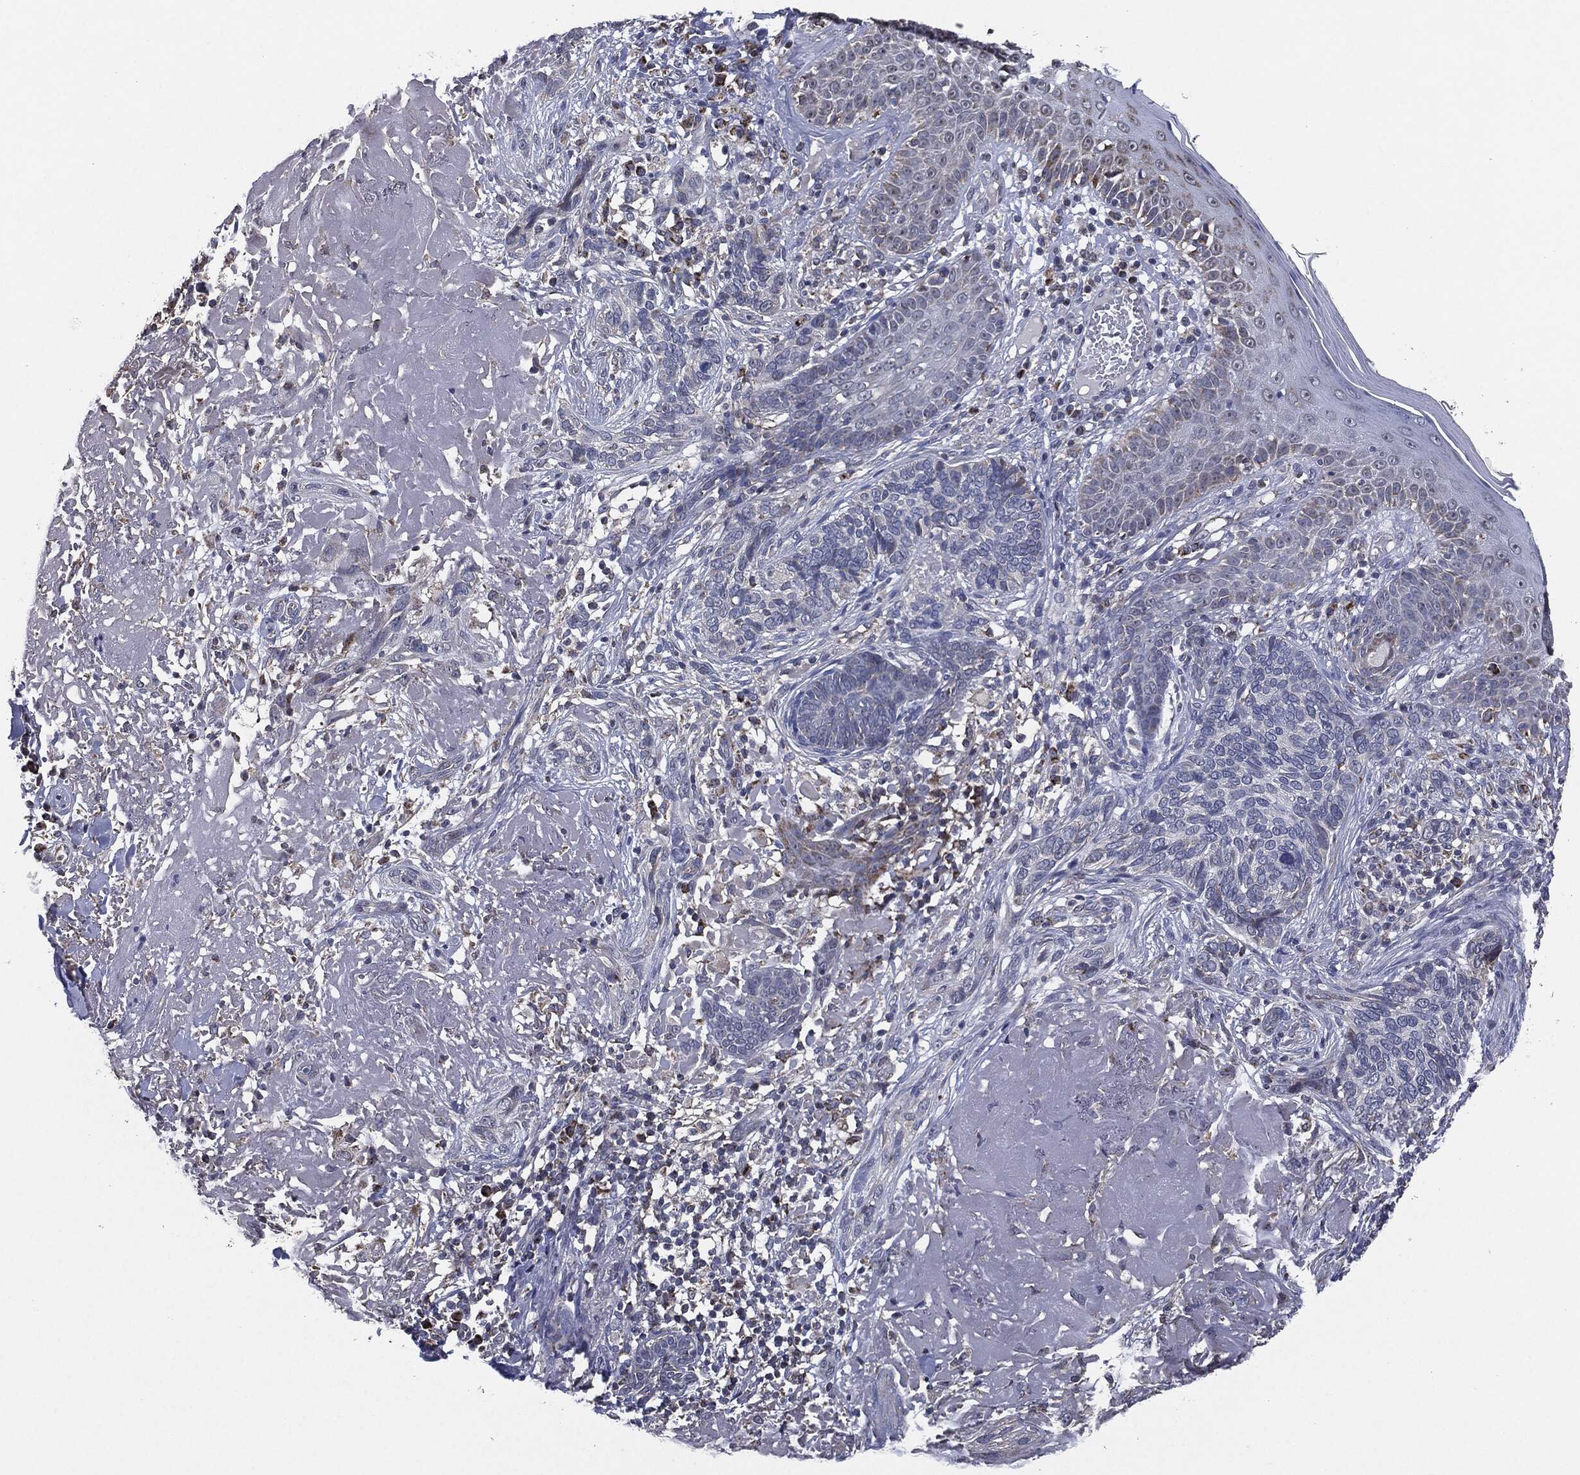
{"staining": {"intensity": "negative", "quantity": "none", "location": "none"}, "tissue": "skin cancer", "cell_type": "Tumor cells", "image_type": "cancer", "snomed": [{"axis": "morphology", "description": "Basal cell carcinoma"}, {"axis": "topography", "description": "Skin"}], "caption": "Tumor cells show no significant protein expression in skin cancer. Brightfield microscopy of IHC stained with DAB (brown) and hematoxylin (blue), captured at high magnification.", "gene": "NDUFV2", "patient": {"sex": "male", "age": 91}}